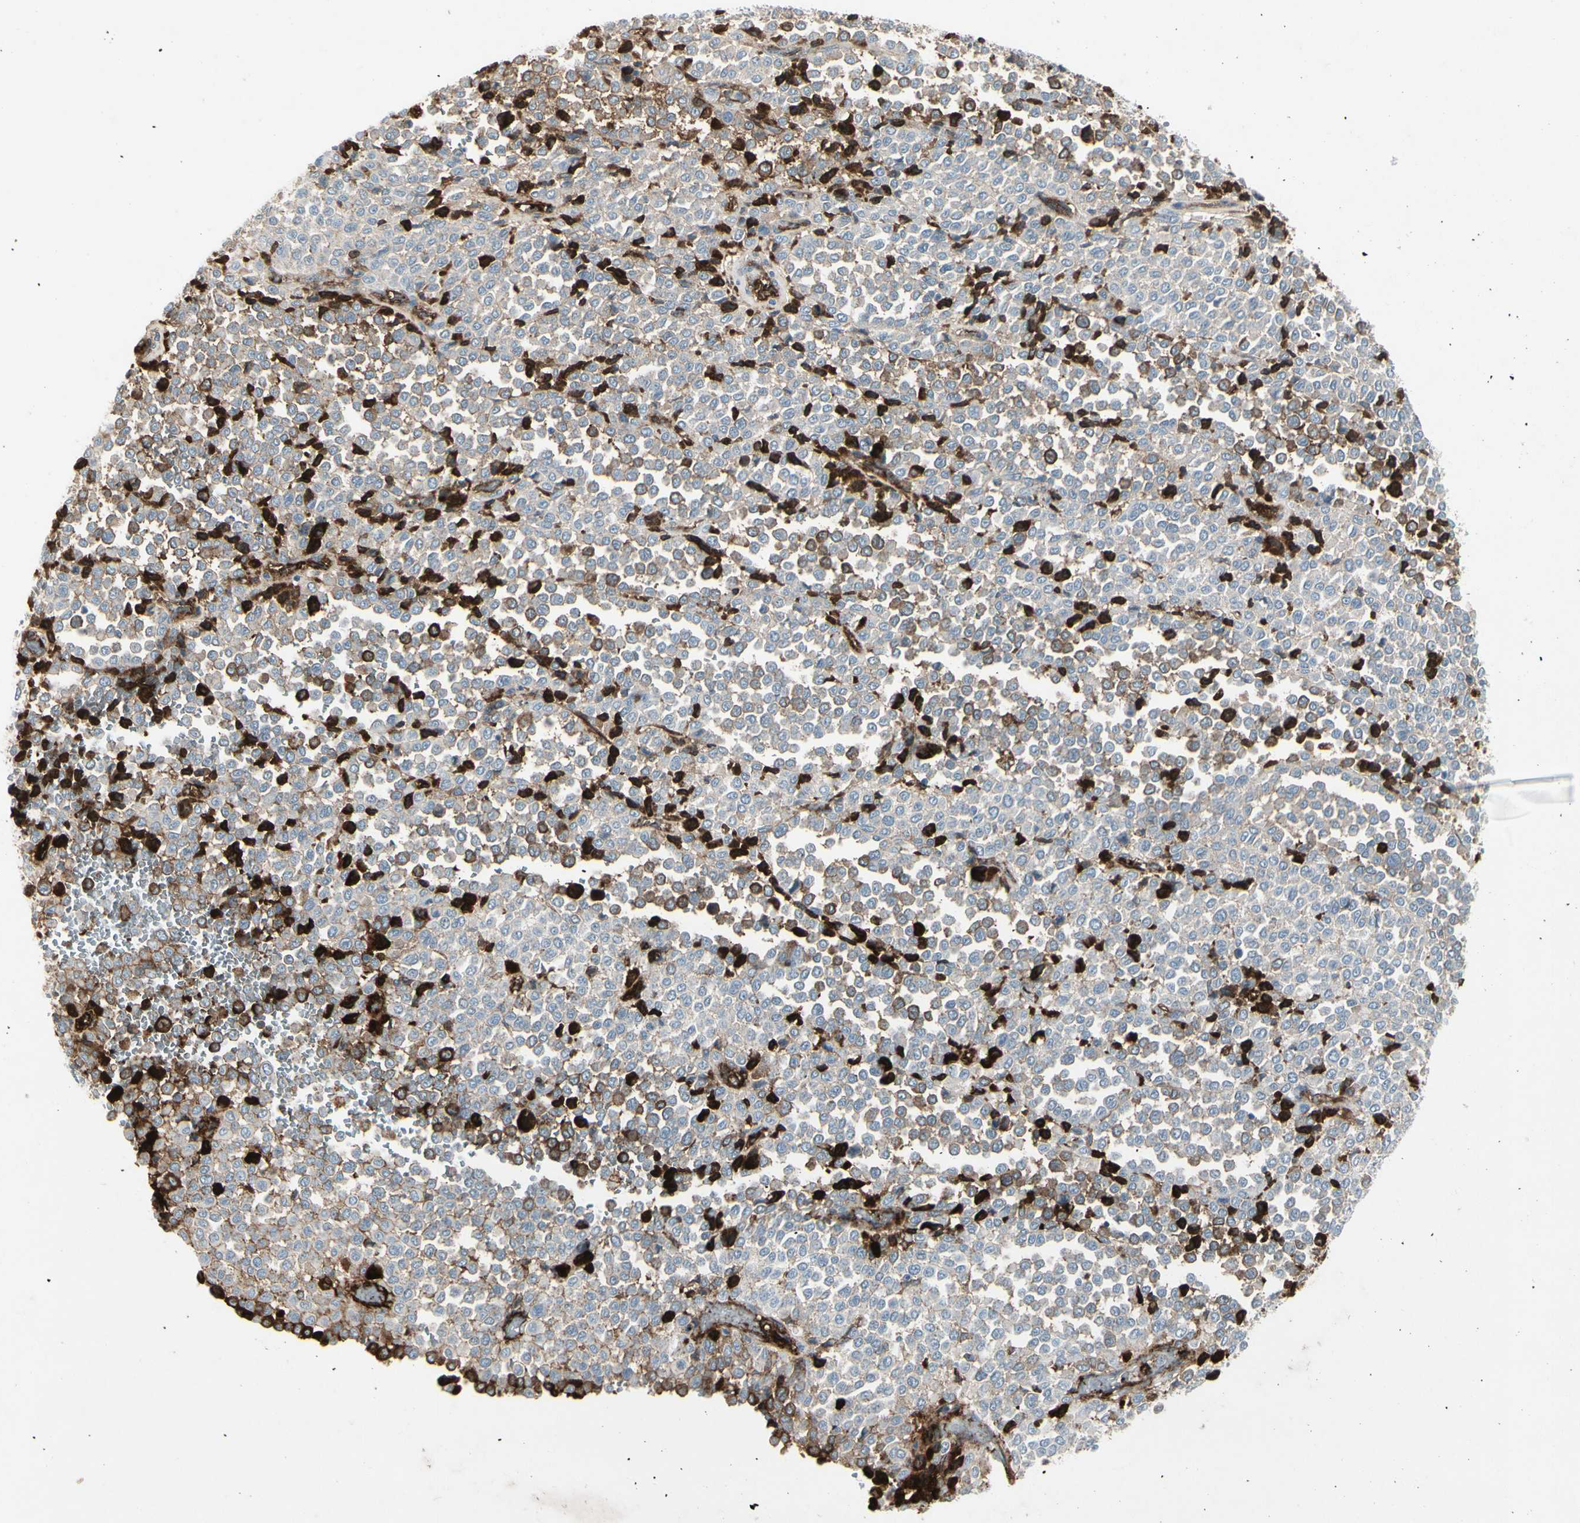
{"staining": {"intensity": "strong", "quantity": "<25%", "location": "cytoplasmic/membranous"}, "tissue": "melanoma", "cell_type": "Tumor cells", "image_type": "cancer", "snomed": [{"axis": "morphology", "description": "Malignant melanoma, Metastatic site"}, {"axis": "topography", "description": "Pancreas"}], "caption": "Protein staining reveals strong cytoplasmic/membranous expression in about <25% of tumor cells in melanoma. The staining was performed using DAB (3,3'-diaminobenzidine), with brown indicating positive protein expression. Nuclei are stained blue with hematoxylin.", "gene": "IGHM", "patient": {"sex": "female", "age": 30}}